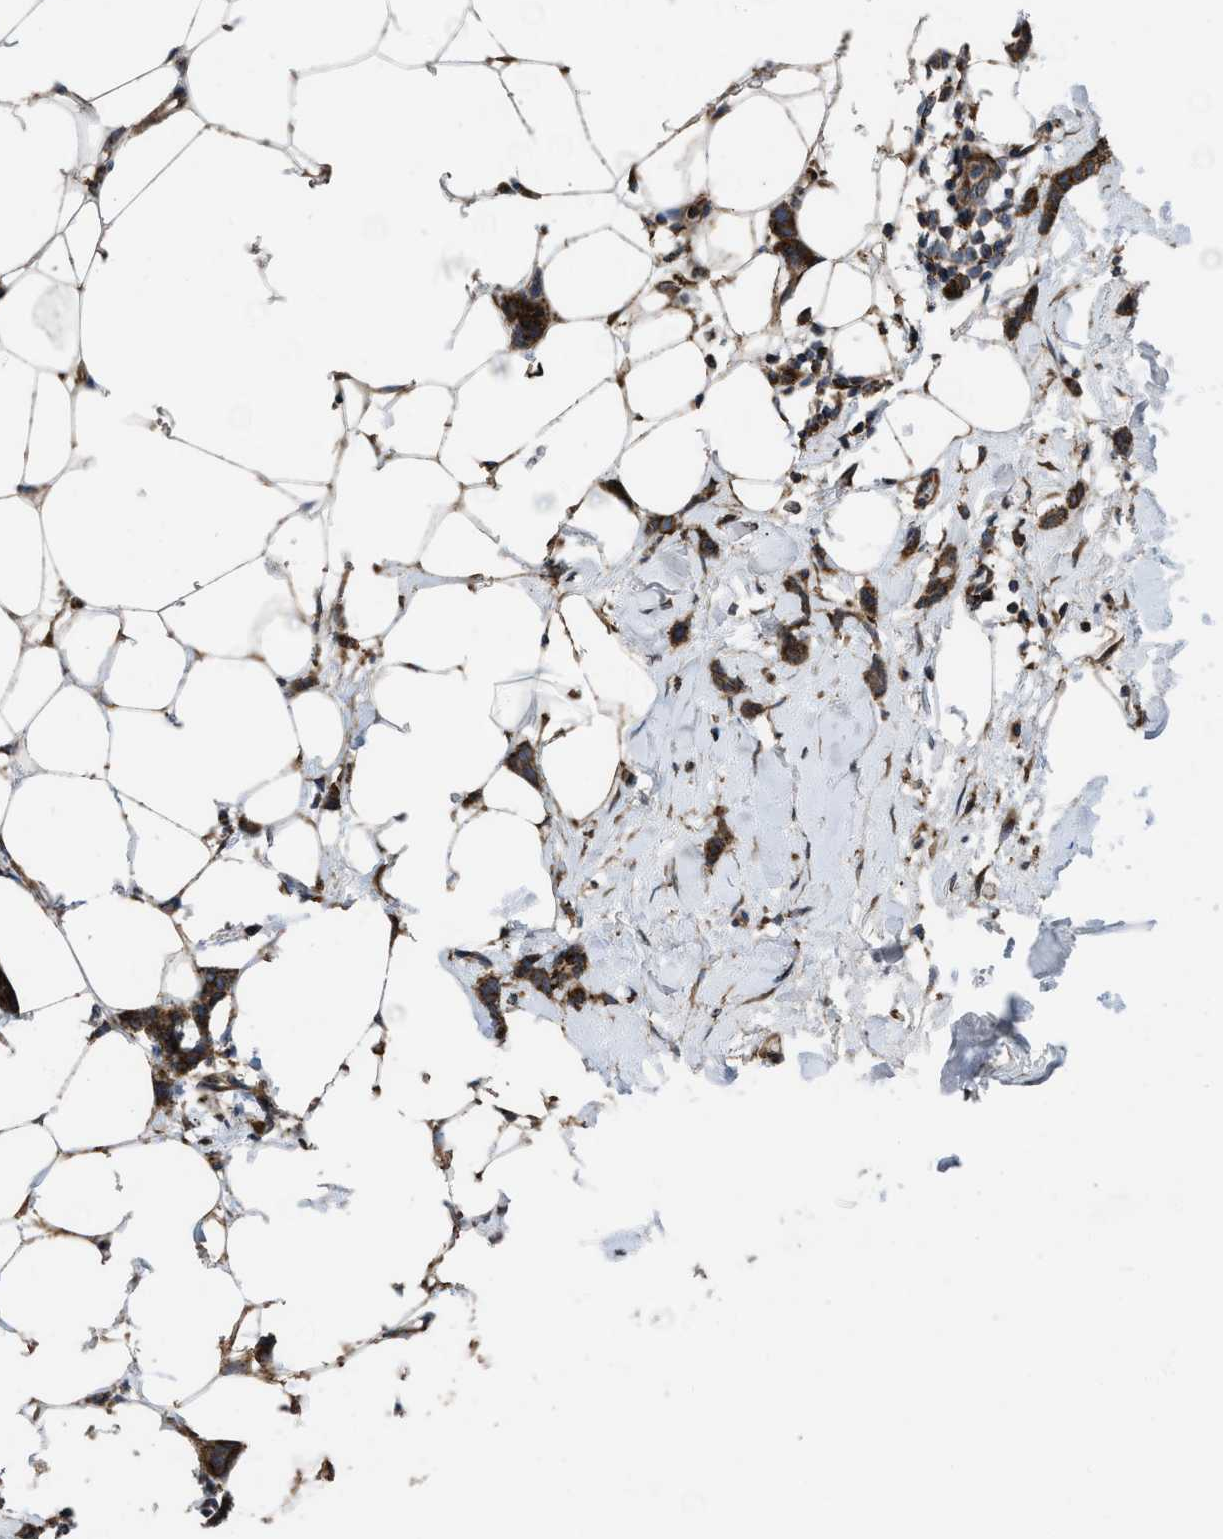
{"staining": {"intensity": "strong", "quantity": ">75%", "location": "cytoplasmic/membranous"}, "tissue": "breast cancer", "cell_type": "Tumor cells", "image_type": "cancer", "snomed": [{"axis": "morphology", "description": "Lobular carcinoma"}, {"axis": "topography", "description": "Skin"}, {"axis": "topography", "description": "Breast"}], "caption": "Strong cytoplasmic/membranous expression for a protein is seen in approximately >75% of tumor cells of breast lobular carcinoma using IHC.", "gene": "PER3", "patient": {"sex": "female", "age": 46}}